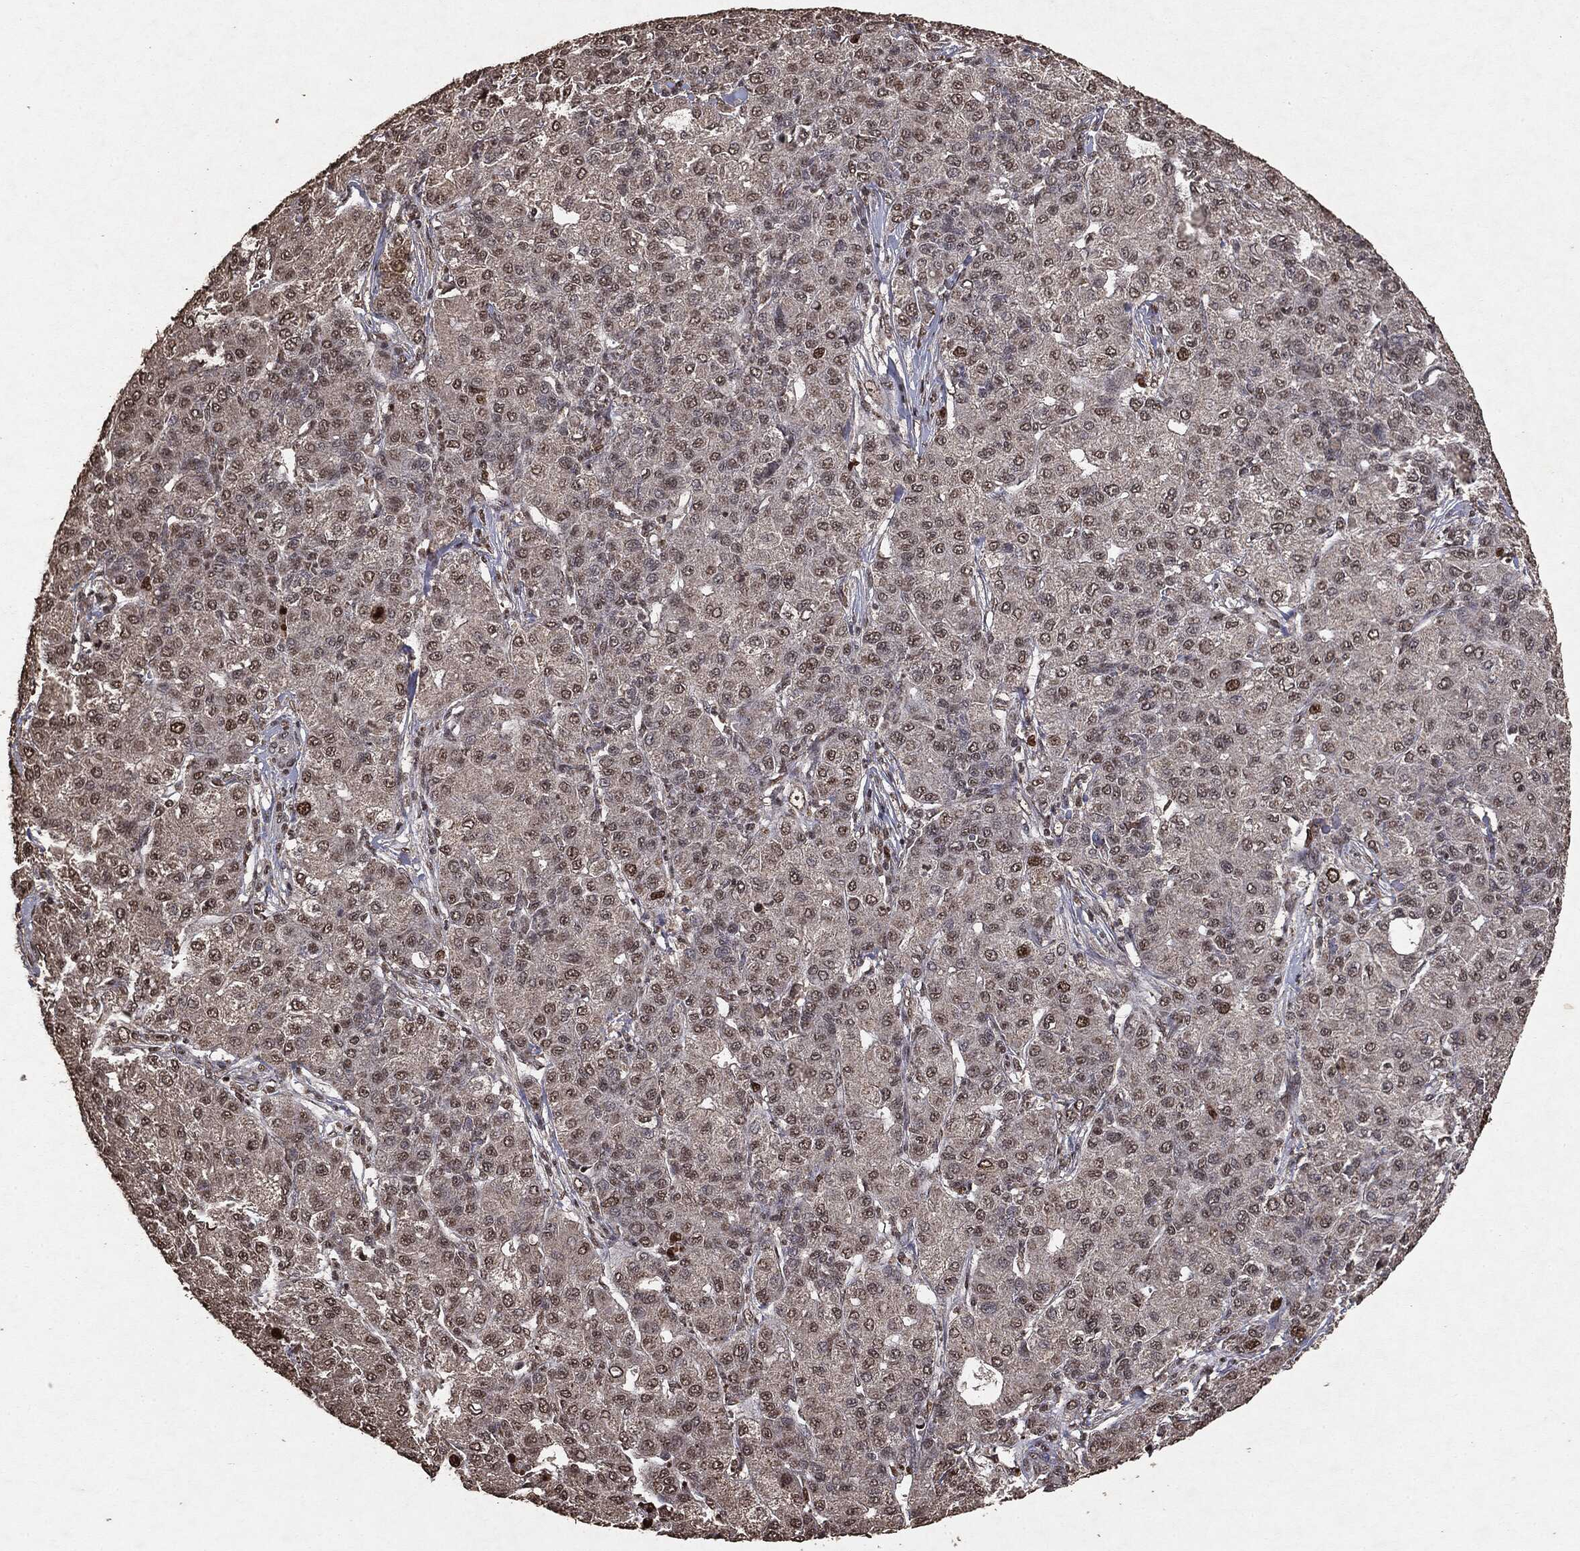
{"staining": {"intensity": "moderate", "quantity": "<25%", "location": "nuclear"}, "tissue": "liver cancer", "cell_type": "Tumor cells", "image_type": "cancer", "snomed": [{"axis": "morphology", "description": "Carcinoma, Hepatocellular, NOS"}, {"axis": "topography", "description": "Liver"}], "caption": "A low amount of moderate nuclear staining is present in about <25% of tumor cells in liver hepatocellular carcinoma tissue.", "gene": "RAD18", "patient": {"sex": "male", "age": 65}}